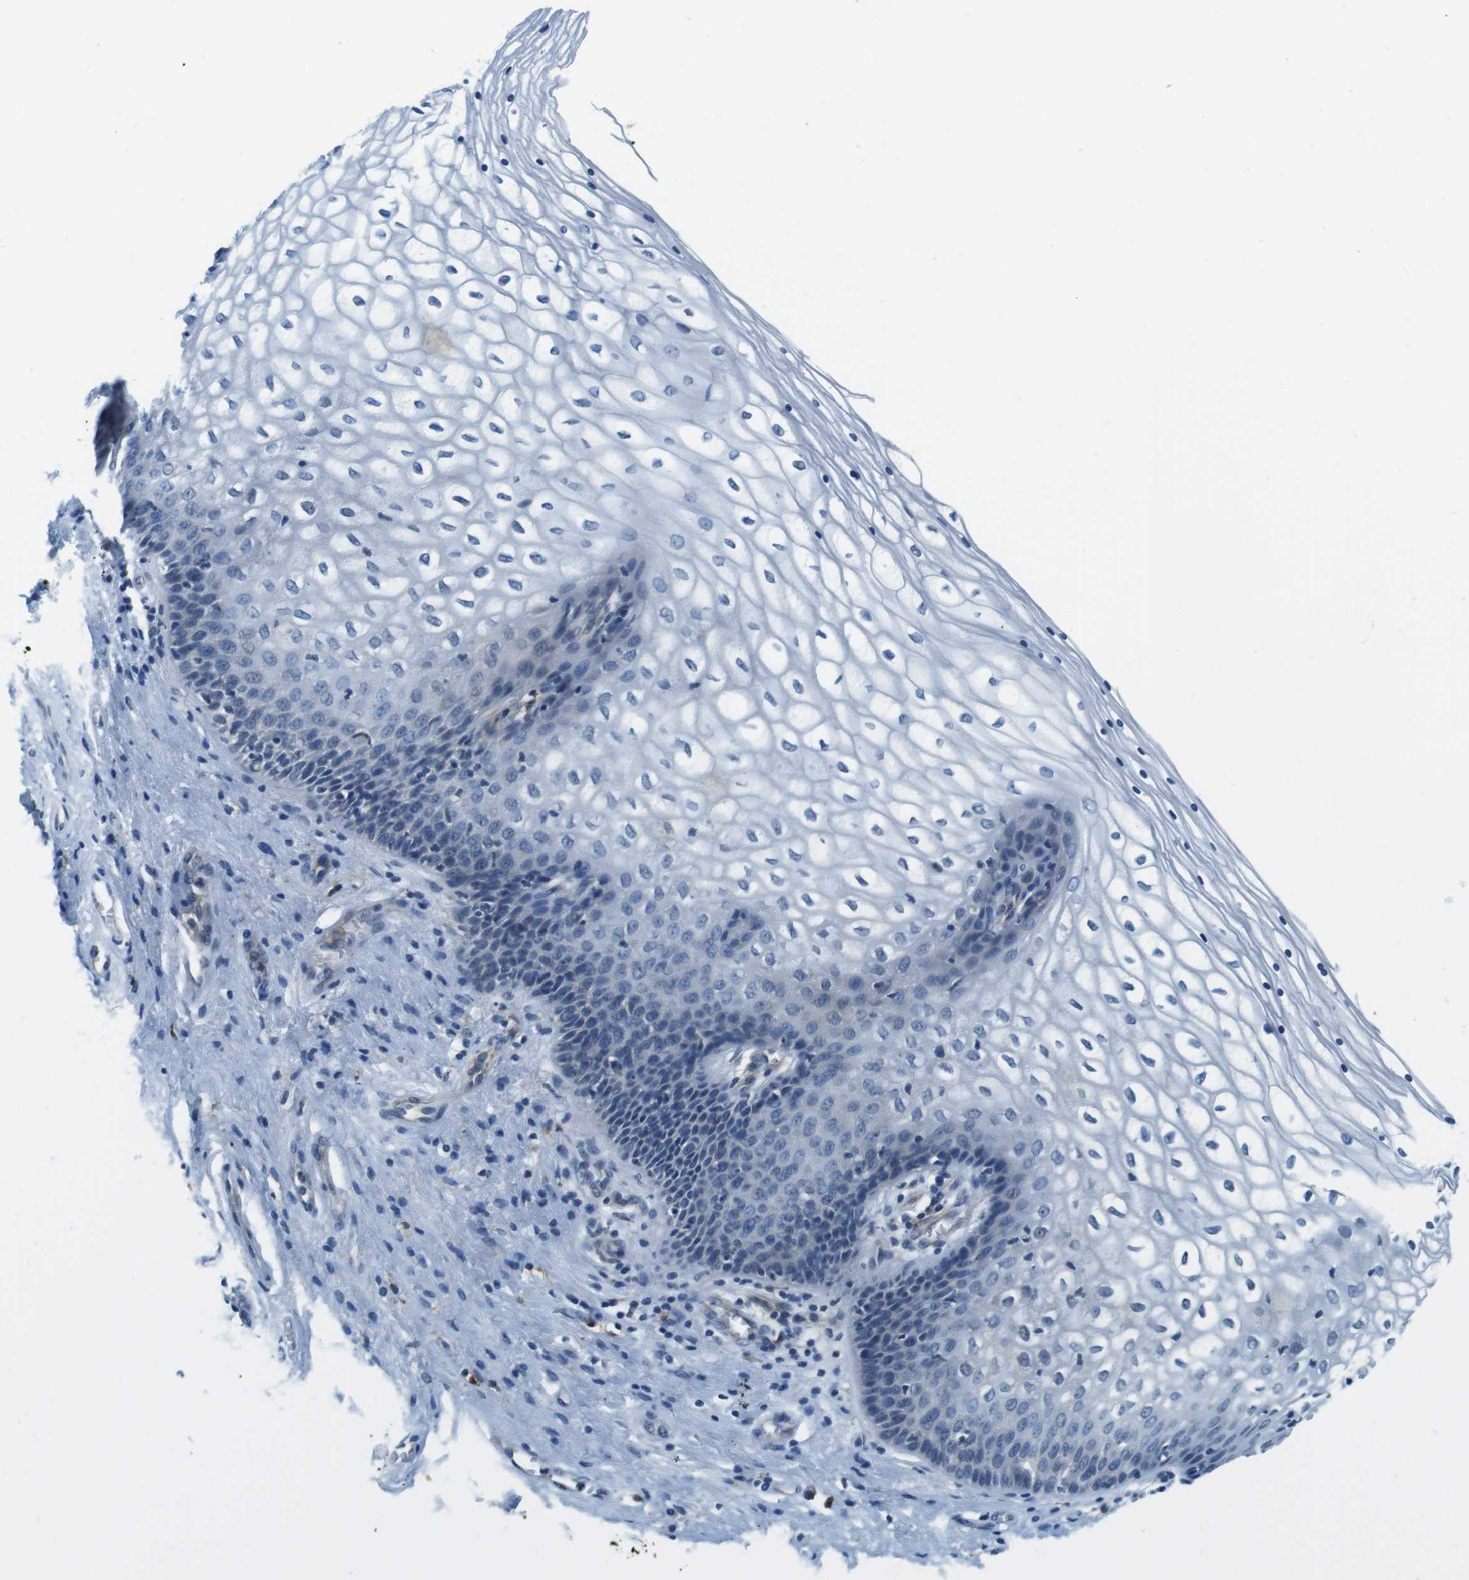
{"staining": {"intensity": "negative", "quantity": "none", "location": "none"}, "tissue": "vagina", "cell_type": "Squamous epithelial cells", "image_type": "normal", "snomed": [{"axis": "morphology", "description": "Normal tissue, NOS"}, {"axis": "topography", "description": "Vagina"}], "caption": "The histopathology image shows no staining of squamous epithelial cells in benign vagina.", "gene": "CD163L1", "patient": {"sex": "female", "age": 34}}